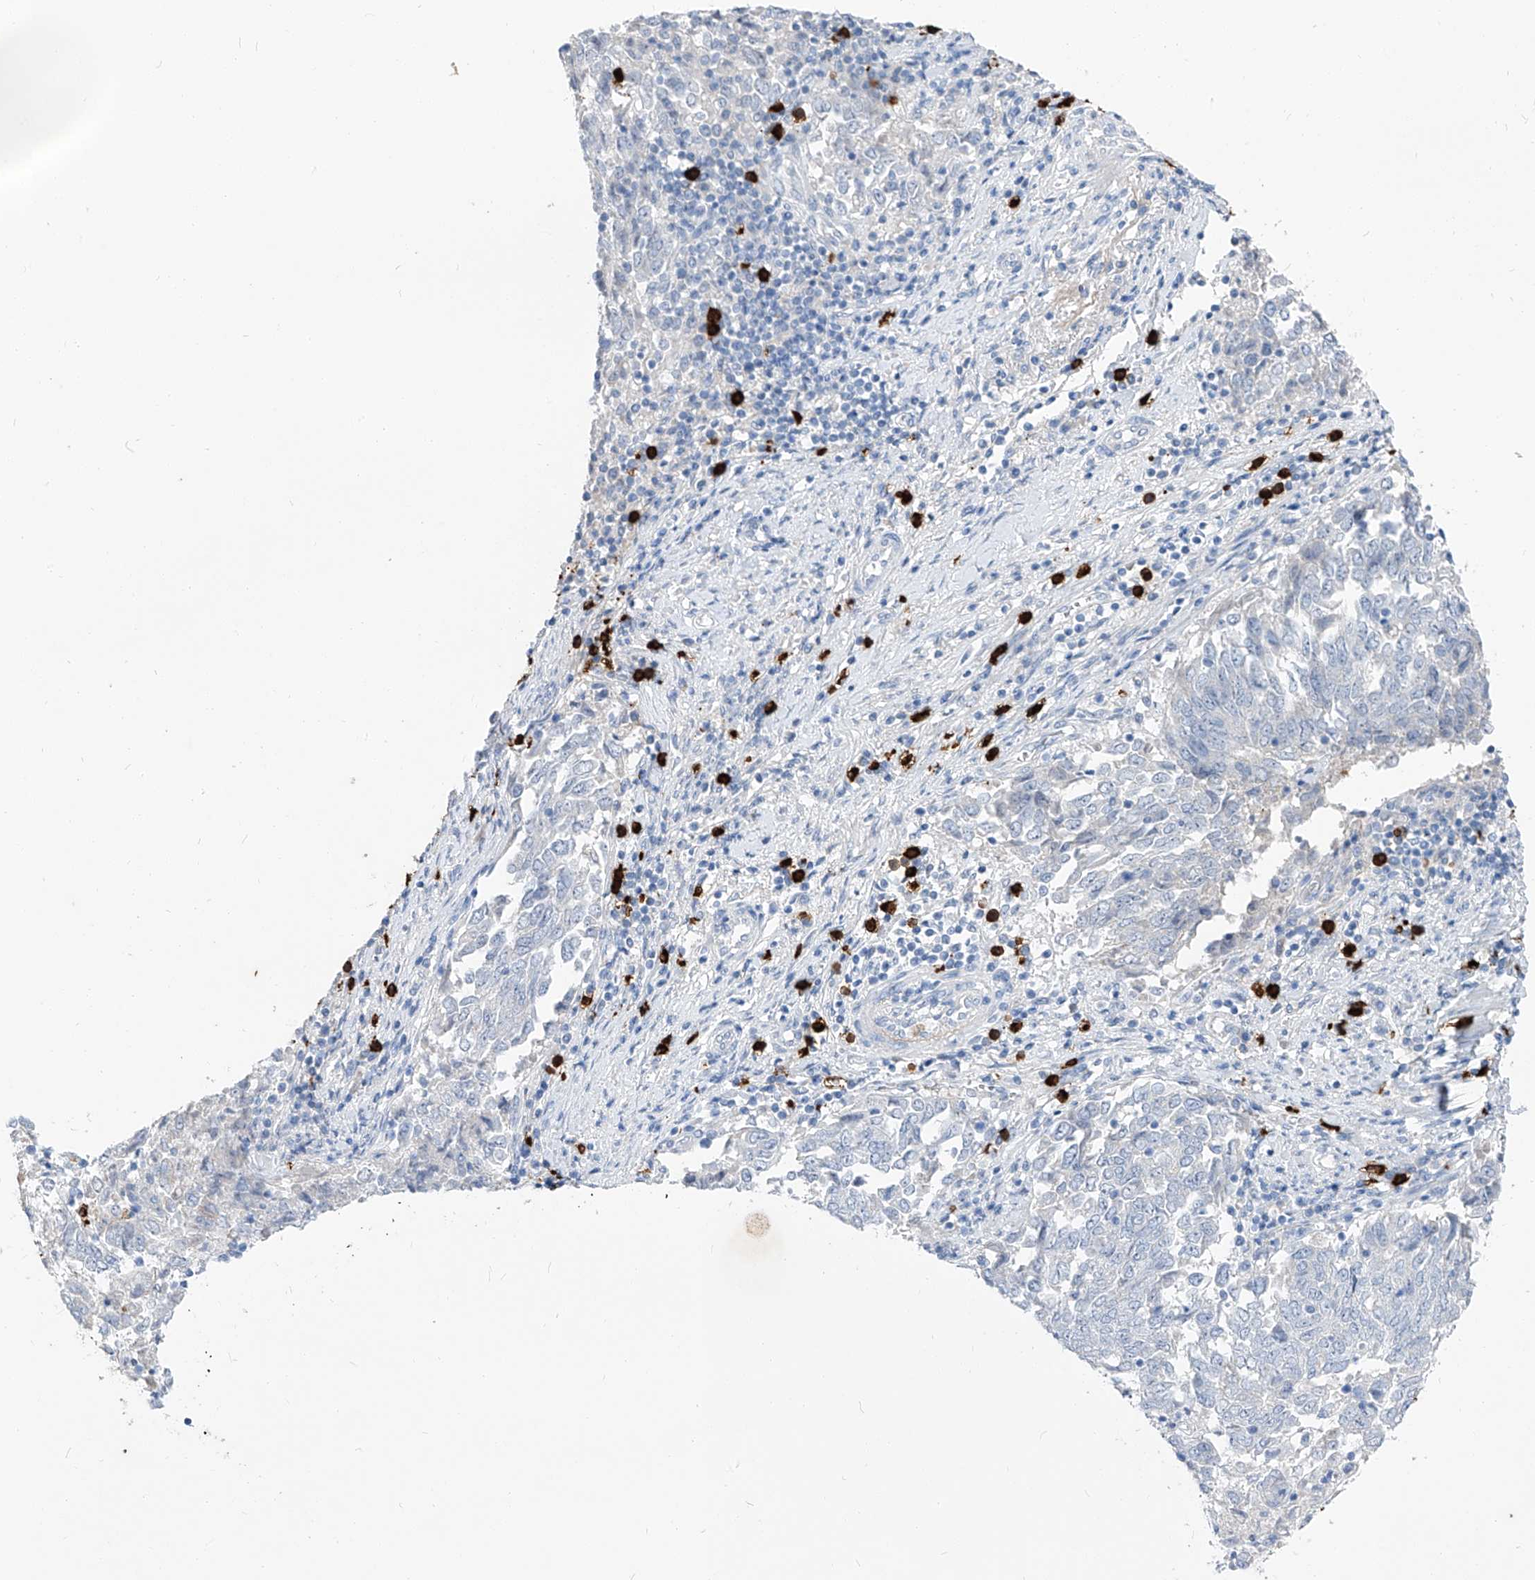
{"staining": {"intensity": "negative", "quantity": "none", "location": "none"}, "tissue": "endometrial cancer", "cell_type": "Tumor cells", "image_type": "cancer", "snomed": [{"axis": "morphology", "description": "Adenocarcinoma, NOS"}, {"axis": "topography", "description": "Endometrium"}], "caption": "This is an immunohistochemistry image of human endometrial cancer. There is no positivity in tumor cells.", "gene": "FRS3", "patient": {"sex": "female", "age": 80}}